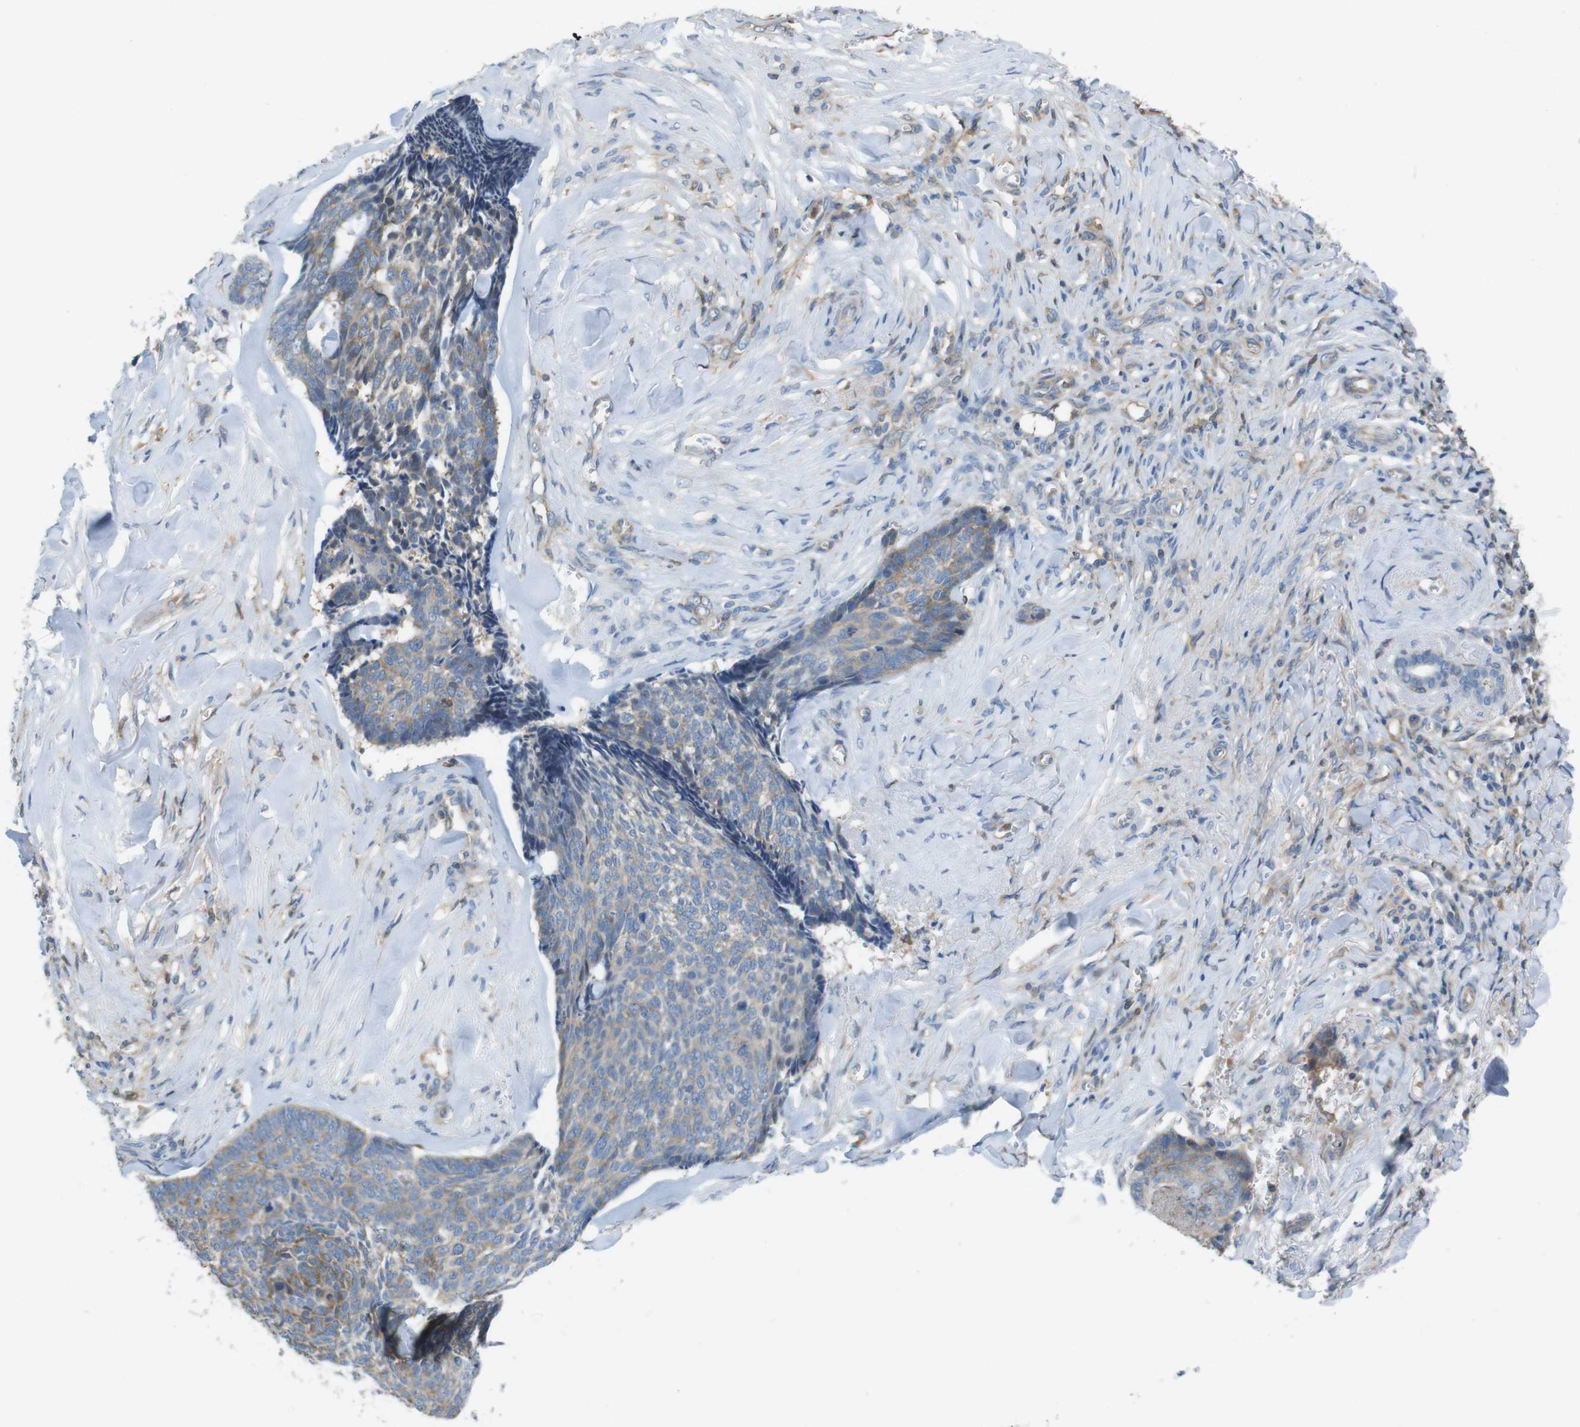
{"staining": {"intensity": "weak", "quantity": ">75%", "location": "cytoplasmic/membranous"}, "tissue": "skin cancer", "cell_type": "Tumor cells", "image_type": "cancer", "snomed": [{"axis": "morphology", "description": "Basal cell carcinoma"}, {"axis": "topography", "description": "Skin"}], "caption": "An immunohistochemistry (IHC) histopathology image of tumor tissue is shown. Protein staining in brown shows weak cytoplasmic/membranous positivity in skin cancer within tumor cells. The protein of interest is stained brown, and the nuclei are stained in blue (DAB (3,3'-diaminobenzidine) IHC with brightfield microscopy, high magnification).", "gene": "PCDH10", "patient": {"sex": "male", "age": 84}}